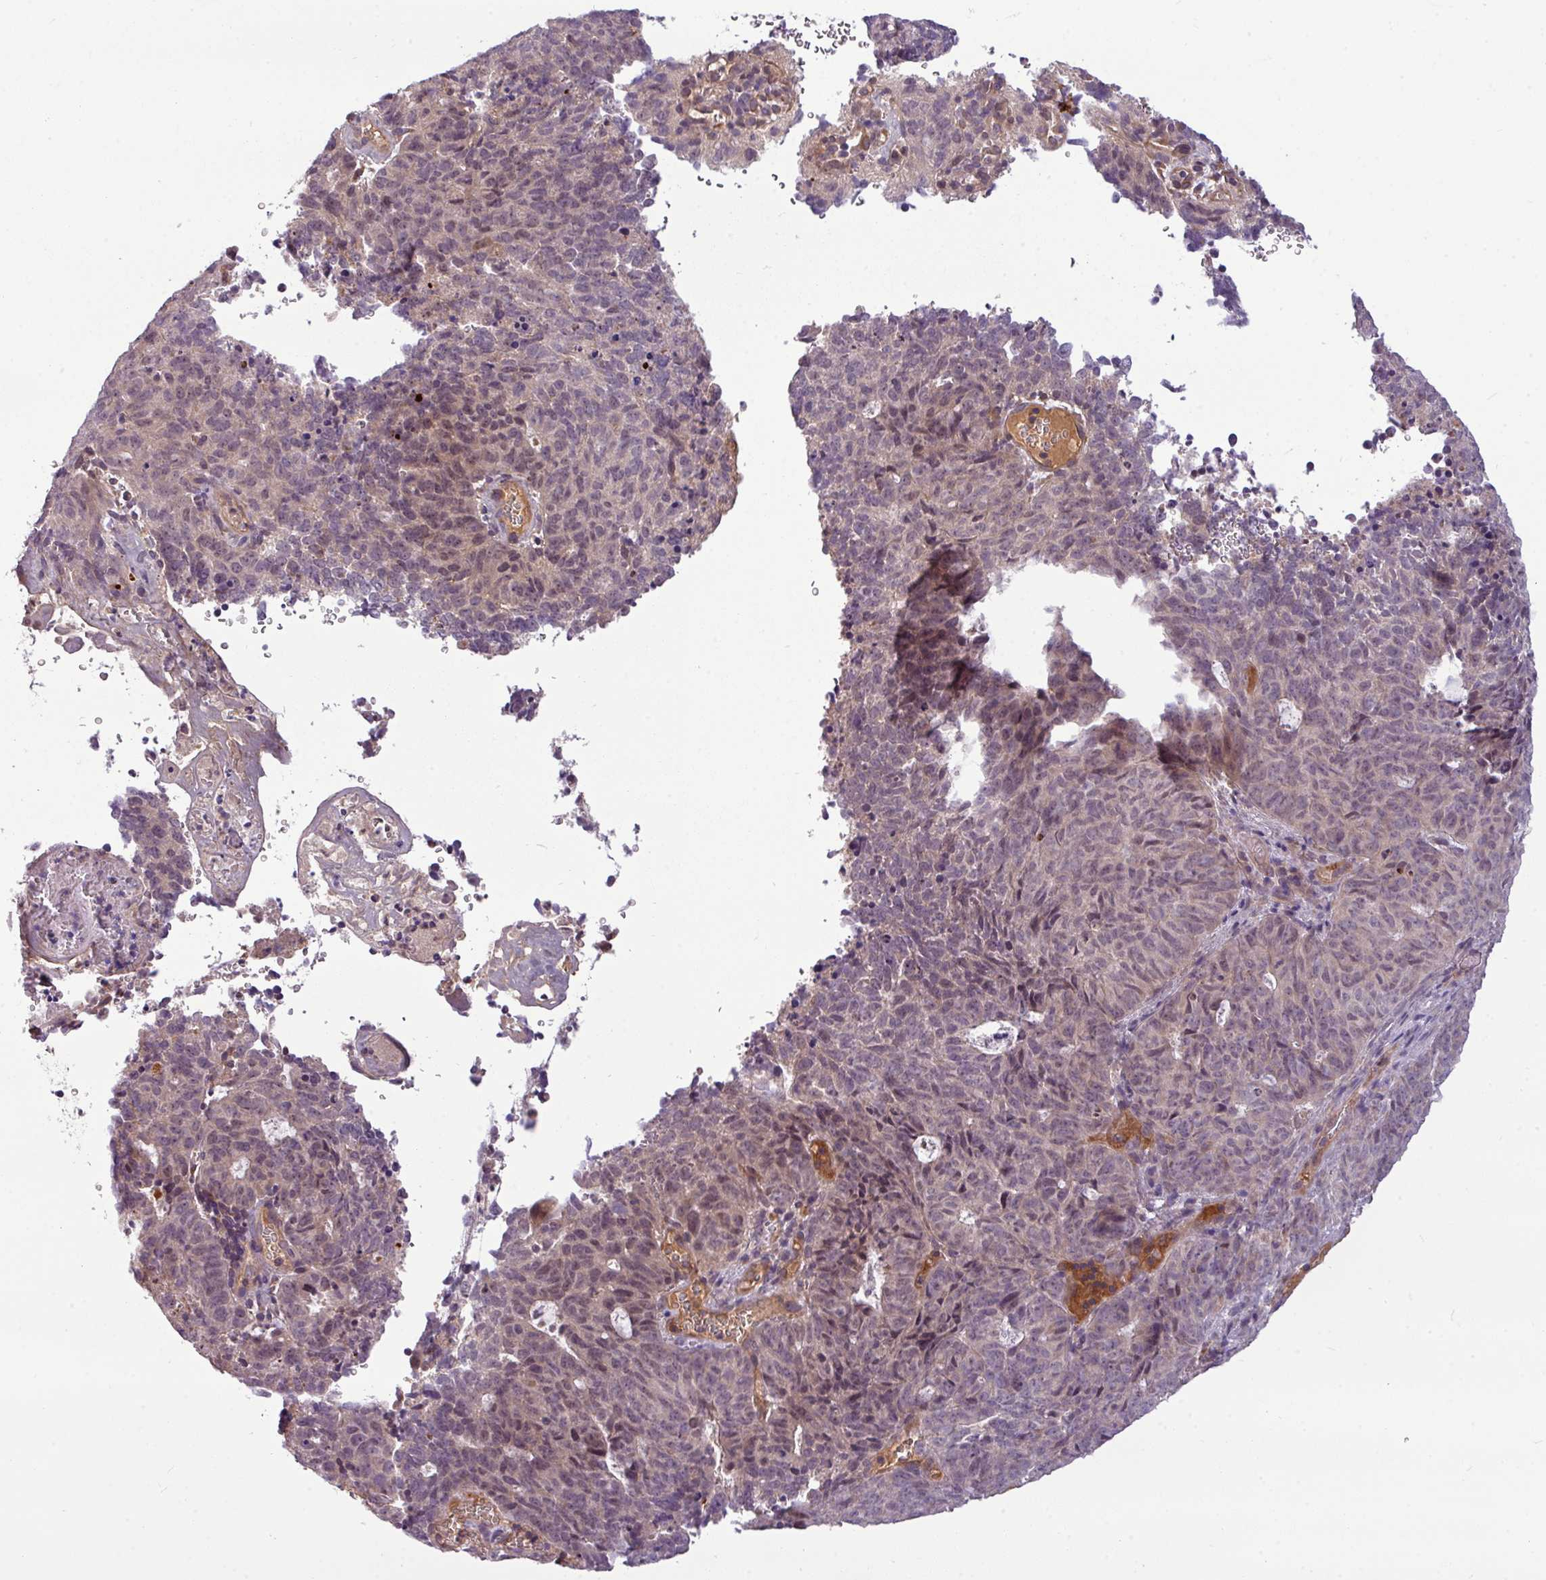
{"staining": {"intensity": "weak", "quantity": "<25%", "location": "cytoplasmic/membranous,nuclear"}, "tissue": "cervical cancer", "cell_type": "Tumor cells", "image_type": "cancer", "snomed": [{"axis": "morphology", "description": "Adenocarcinoma, NOS"}, {"axis": "topography", "description": "Cervix"}], "caption": "Histopathology image shows no significant protein positivity in tumor cells of adenocarcinoma (cervical).", "gene": "ZNF35", "patient": {"sex": "female", "age": 38}}